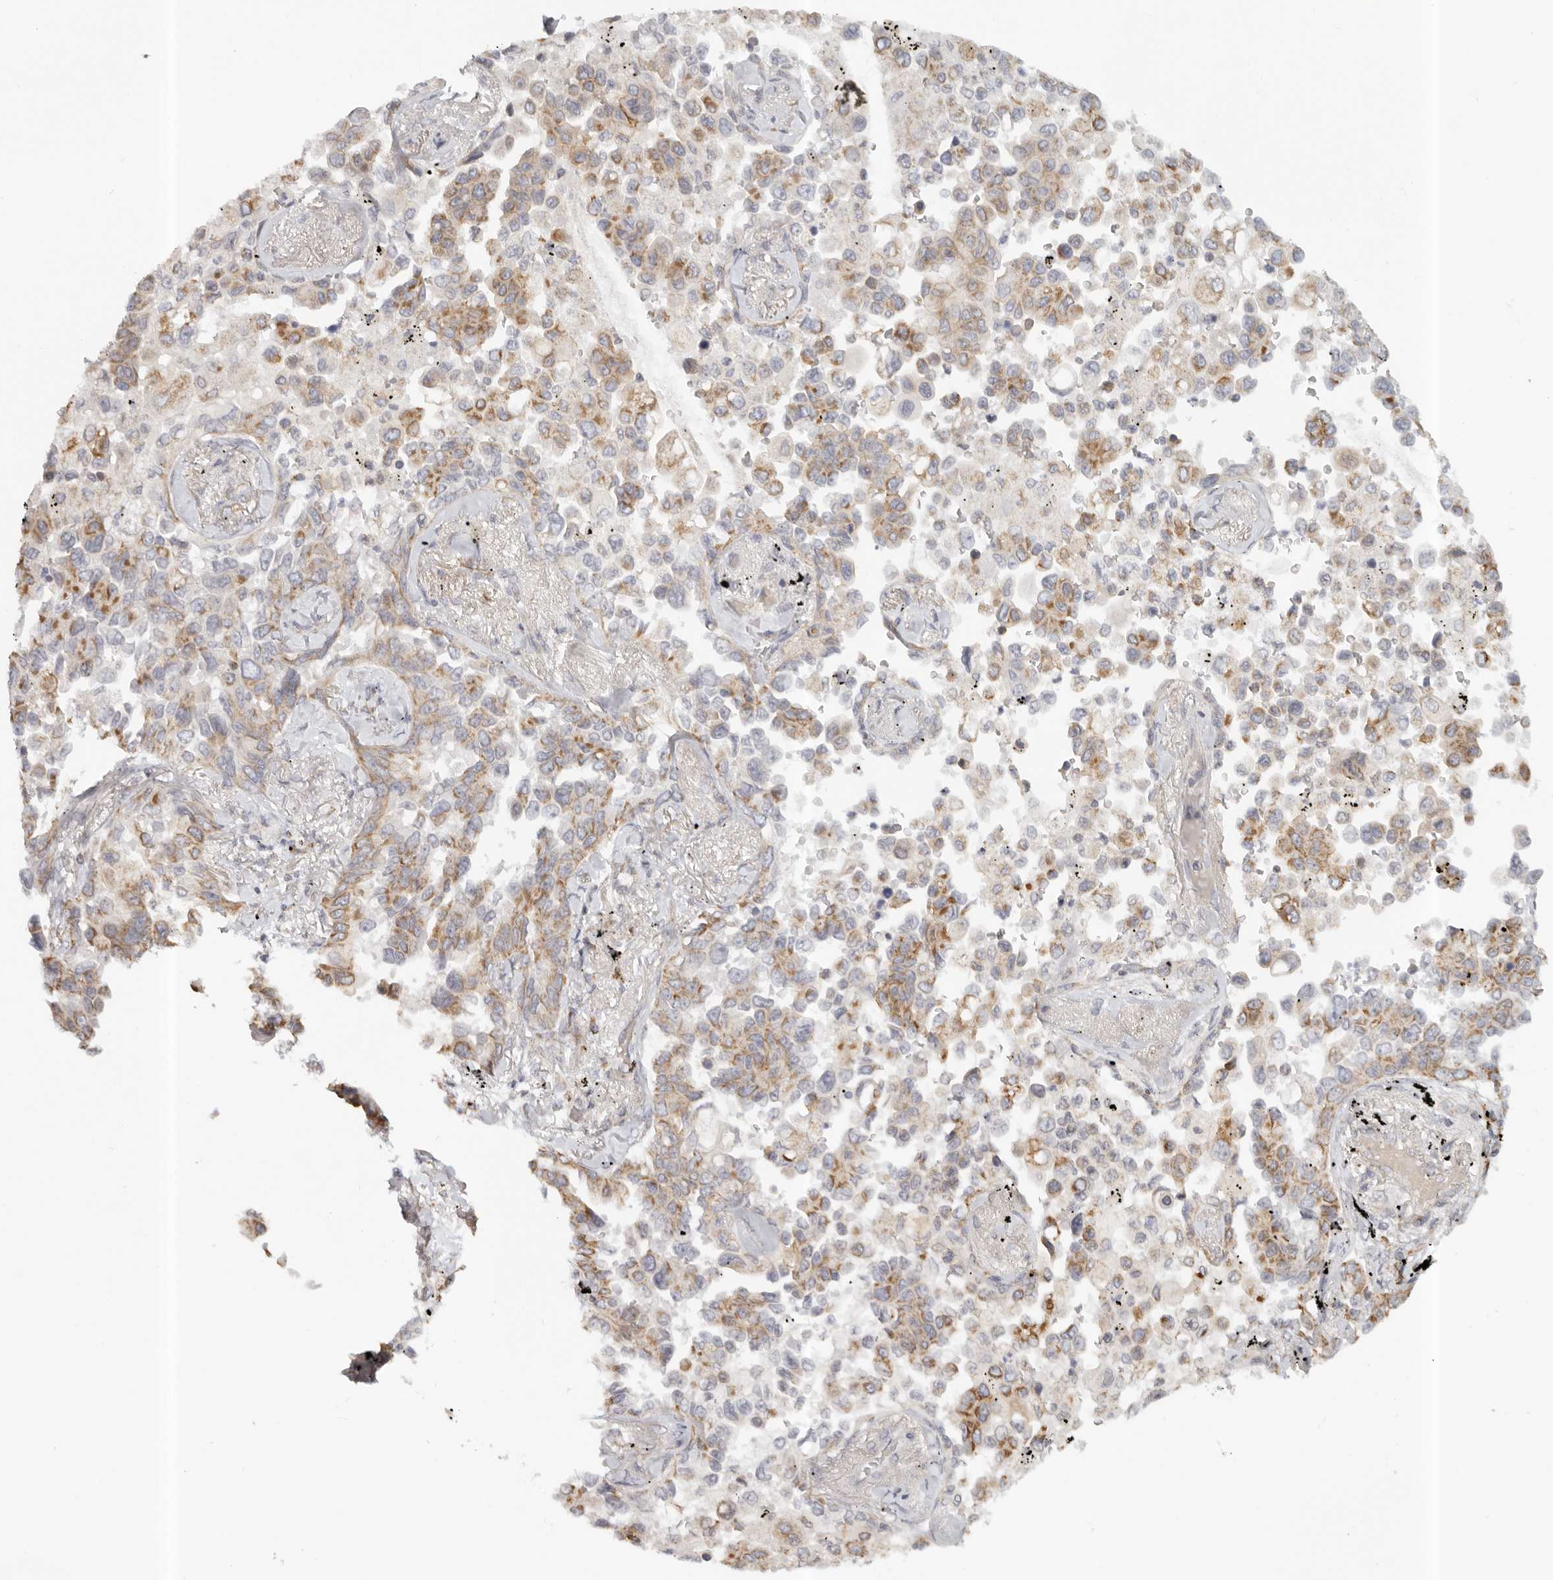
{"staining": {"intensity": "moderate", "quantity": ">75%", "location": "cytoplasmic/membranous"}, "tissue": "lung cancer", "cell_type": "Tumor cells", "image_type": "cancer", "snomed": [{"axis": "morphology", "description": "Adenocarcinoma, NOS"}, {"axis": "topography", "description": "Lung"}], "caption": "The immunohistochemical stain shows moderate cytoplasmic/membranous staining in tumor cells of adenocarcinoma (lung) tissue.", "gene": "KDF1", "patient": {"sex": "female", "age": 67}}